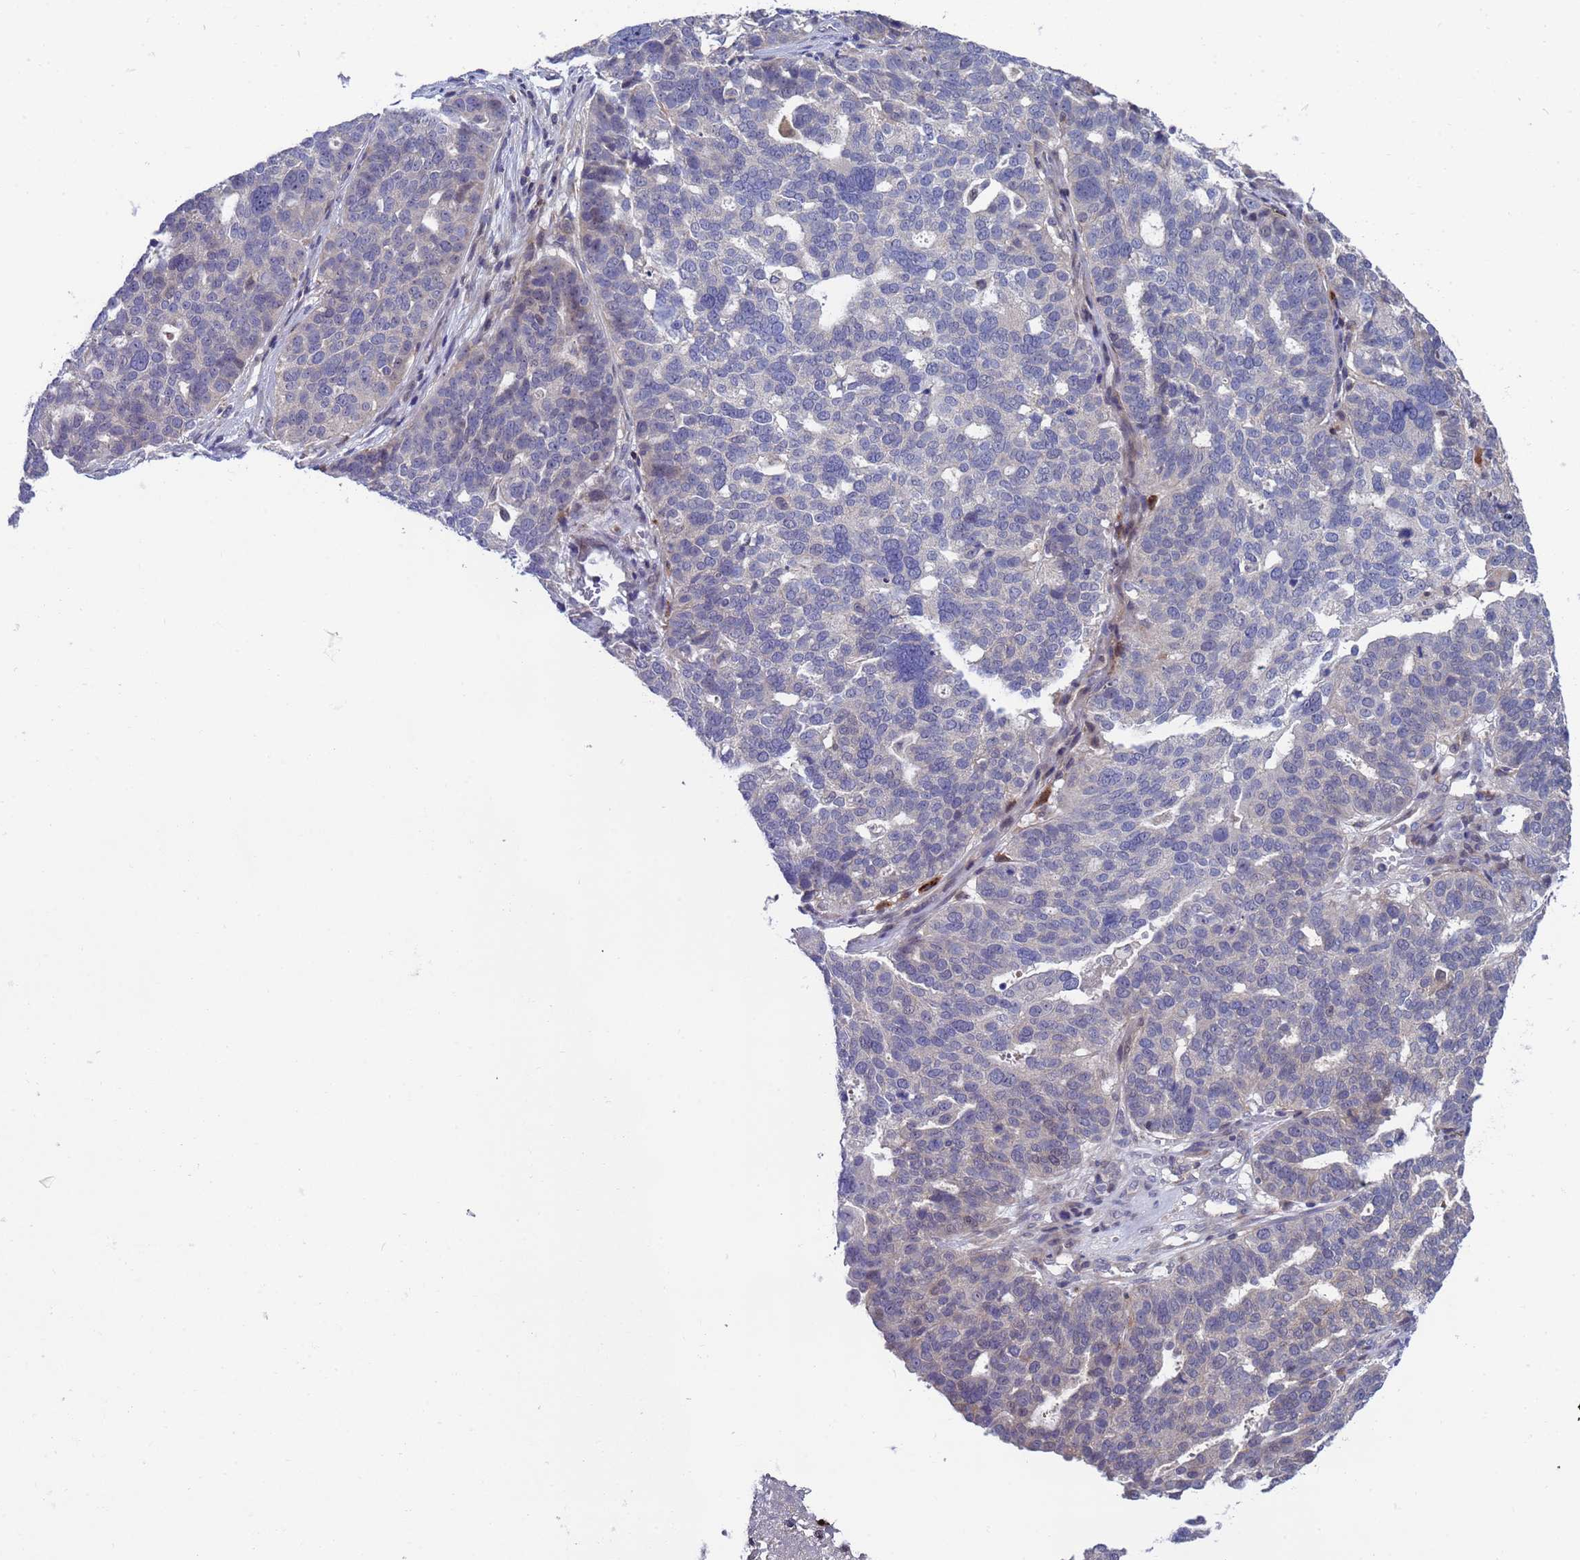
{"staining": {"intensity": "negative", "quantity": "none", "location": "none"}, "tissue": "ovarian cancer", "cell_type": "Tumor cells", "image_type": "cancer", "snomed": [{"axis": "morphology", "description": "Cystadenocarcinoma, serous, NOS"}, {"axis": "topography", "description": "Ovary"}], "caption": "DAB (3,3'-diaminobenzidine) immunohistochemical staining of ovarian serous cystadenocarcinoma displays no significant expression in tumor cells.", "gene": "ENOSF1", "patient": {"sex": "female", "age": 59}}